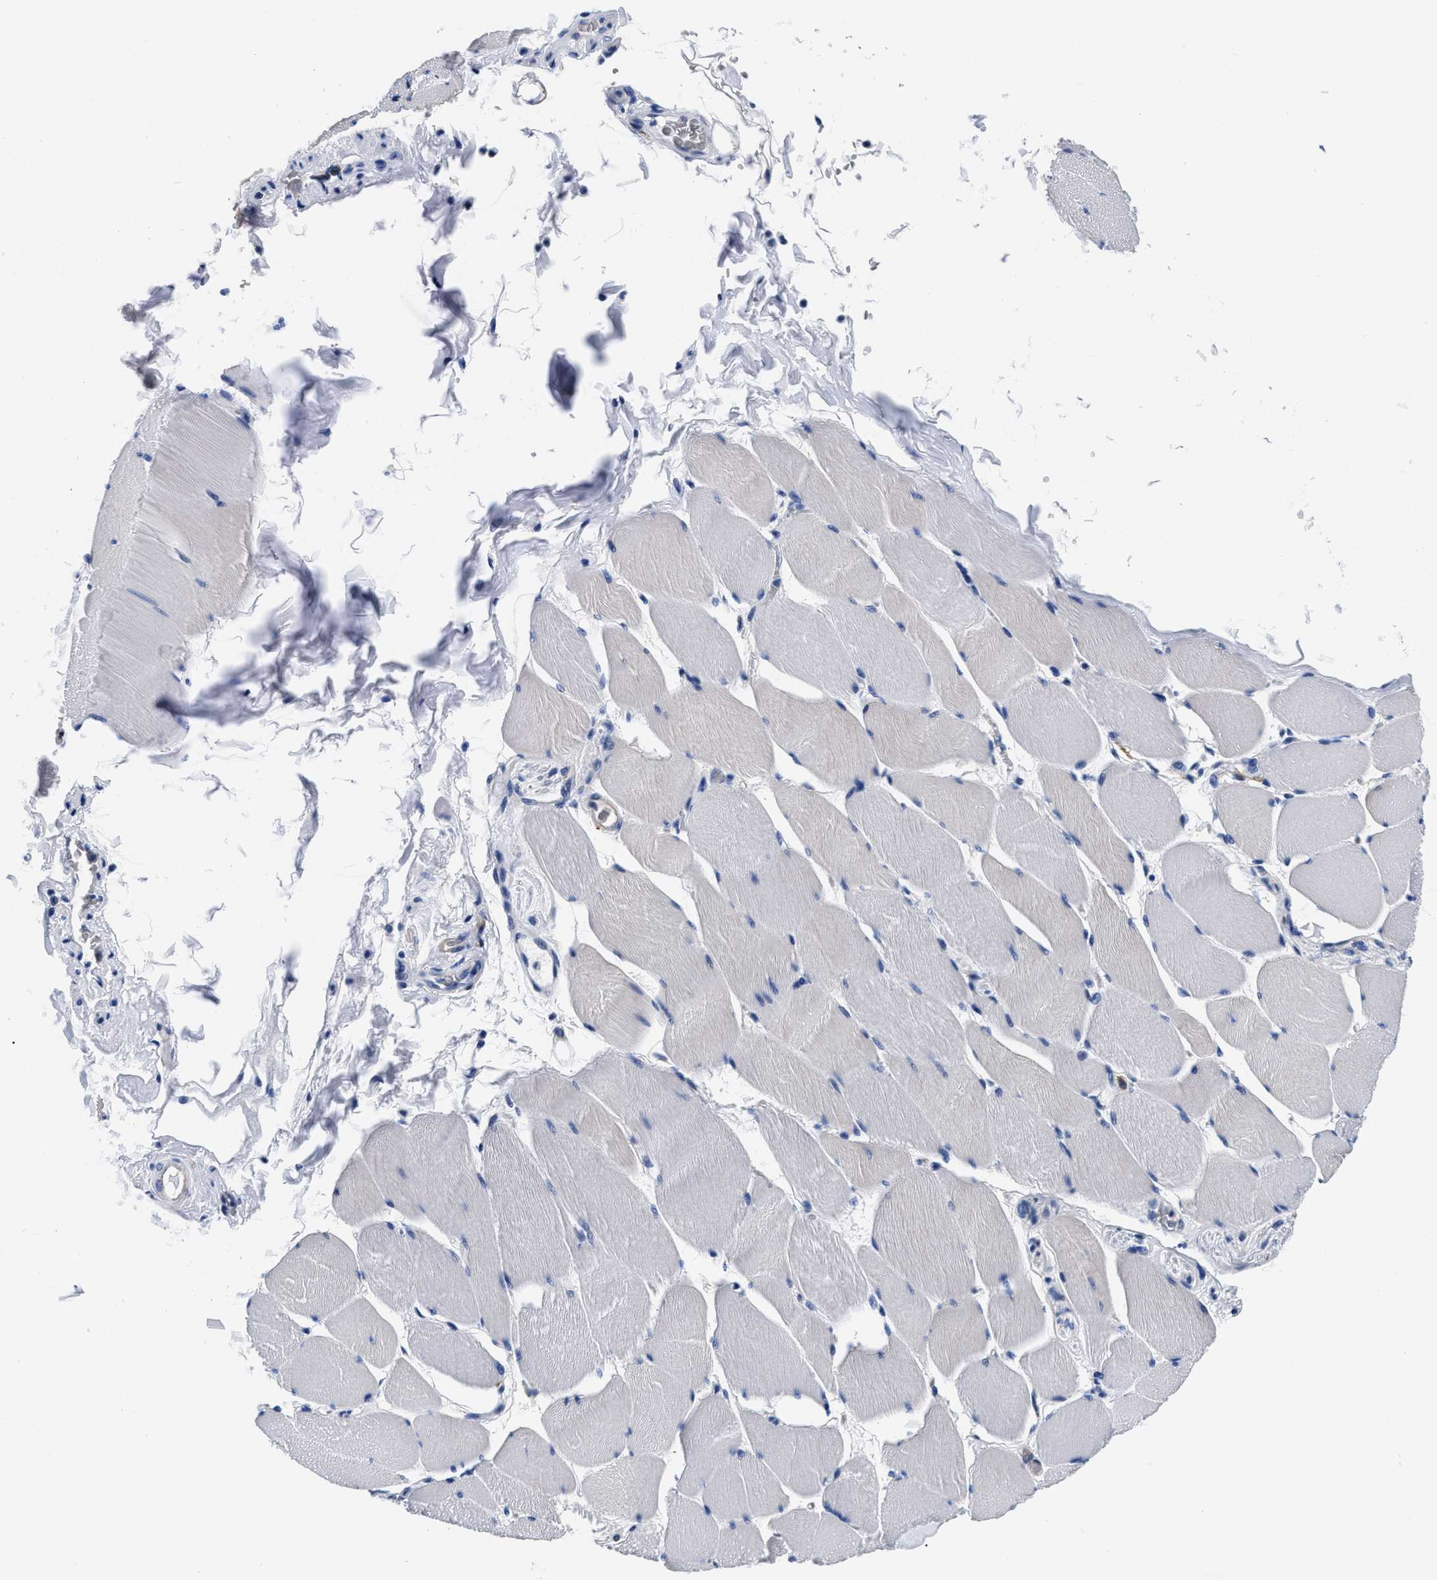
{"staining": {"intensity": "negative", "quantity": "none", "location": "none"}, "tissue": "skeletal muscle", "cell_type": "Myocytes", "image_type": "normal", "snomed": [{"axis": "morphology", "description": "Normal tissue, NOS"}, {"axis": "topography", "description": "Skeletal muscle"}], "caption": "Immunohistochemistry of normal skeletal muscle displays no positivity in myocytes. The staining is performed using DAB (3,3'-diaminobenzidine) brown chromogen with nuclei counter-stained in using hematoxylin.", "gene": "SLC35F1", "patient": {"sex": "male", "age": 62}}